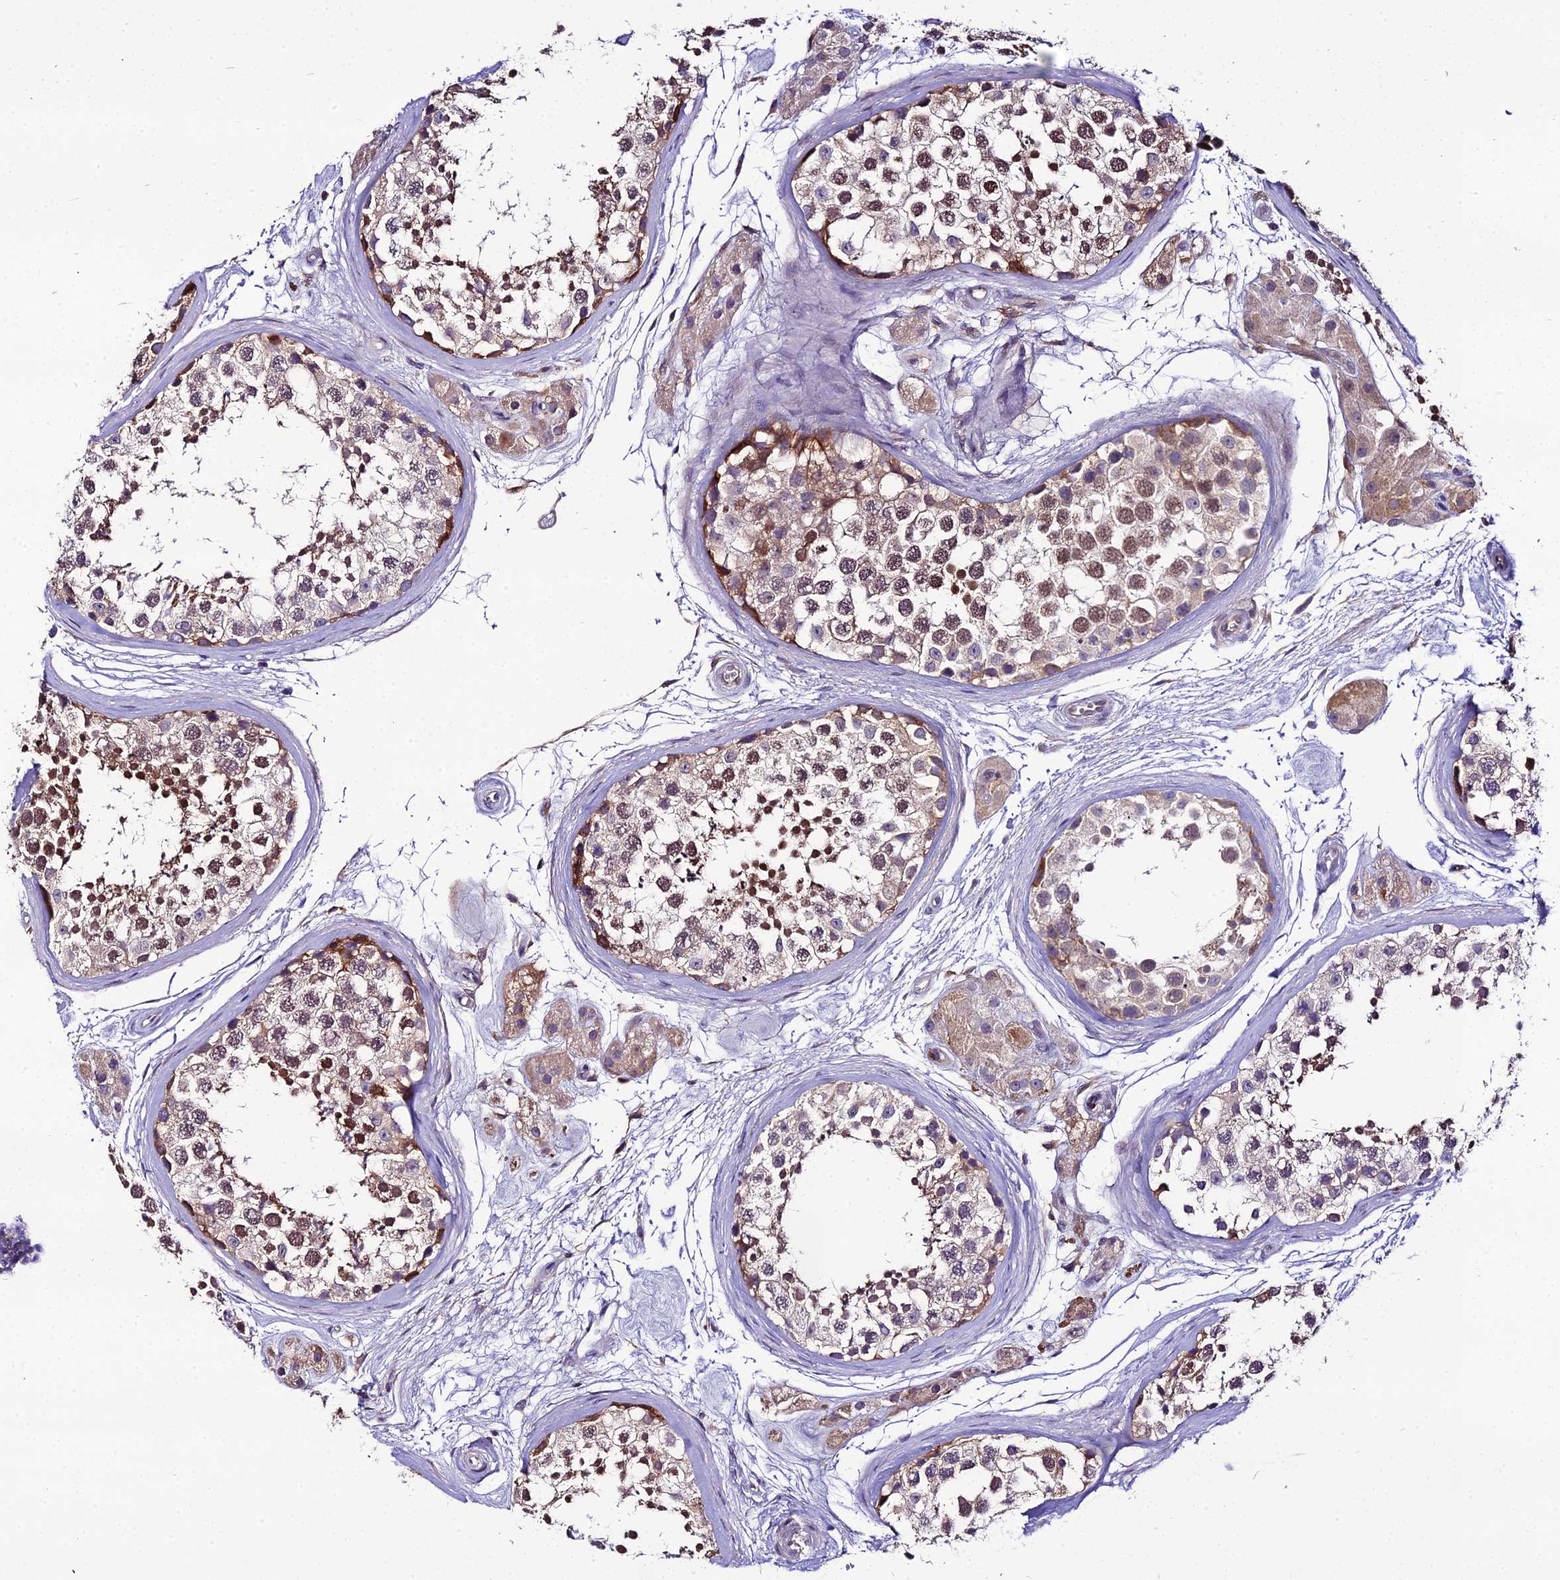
{"staining": {"intensity": "moderate", "quantity": "25%-75%", "location": "cytoplasmic/membranous,nuclear"}, "tissue": "testis", "cell_type": "Cells in seminiferous ducts", "image_type": "normal", "snomed": [{"axis": "morphology", "description": "Normal tissue, NOS"}, {"axis": "topography", "description": "Testis"}], "caption": "An image of human testis stained for a protein exhibits moderate cytoplasmic/membranous,nuclear brown staining in cells in seminiferous ducts. The staining was performed using DAB (3,3'-diaminobenzidine), with brown indicating positive protein expression. Nuclei are stained blue with hematoxylin.", "gene": "MB21D2", "patient": {"sex": "male", "age": 56}}